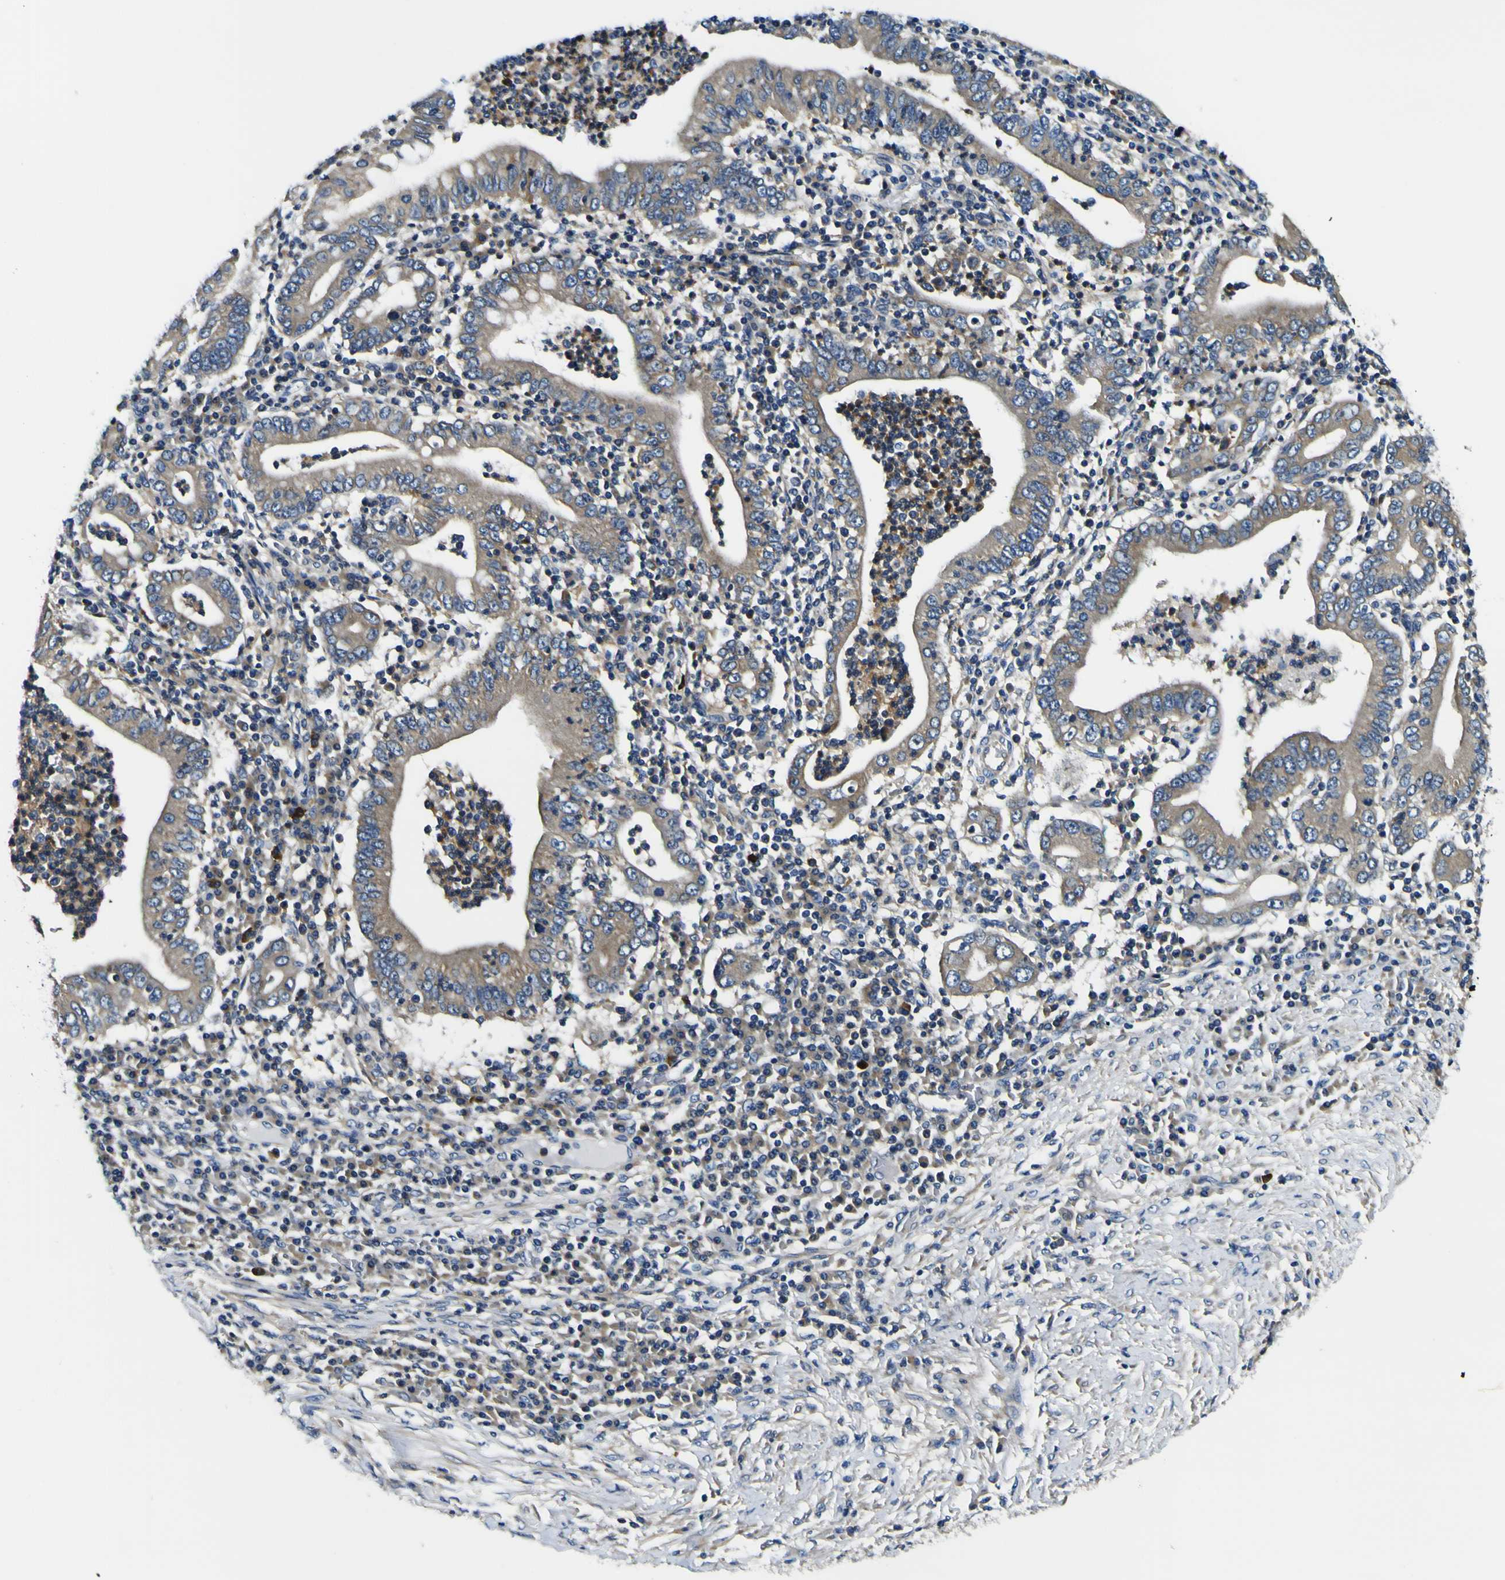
{"staining": {"intensity": "moderate", "quantity": "25%-75%", "location": "cytoplasmic/membranous"}, "tissue": "stomach cancer", "cell_type": "Tumor cells", "image_type": "cancer", "snomed": [{"axis": "morphology", "description": "Normal tissue, NOS"}, {"axis": "morphology", "description": "Adenocarcinoma, NOS"}, {"axis": "topography", "description": "Esophagus"}, {"axis": "topography", "description": "Stomach, upper"}, {"axis": "topography", "description": "Peripheral nerve tissue"}], "caption": "Stomach cancer stained with DAB (3,3'-diaminobenzidine) IHC displays medium levels of moderate cytoplasmic/membranous expression in approximately 25%-75% of tumor cells. The protein of interest is stained brown, and the nuclei are stained in blue (DAB (3,3'-diaminobenzidine) IHC with brightfield microscopy, high magnification).", "gene": "CLSTN1", "patient": {"sex": "male", "age": 62}}